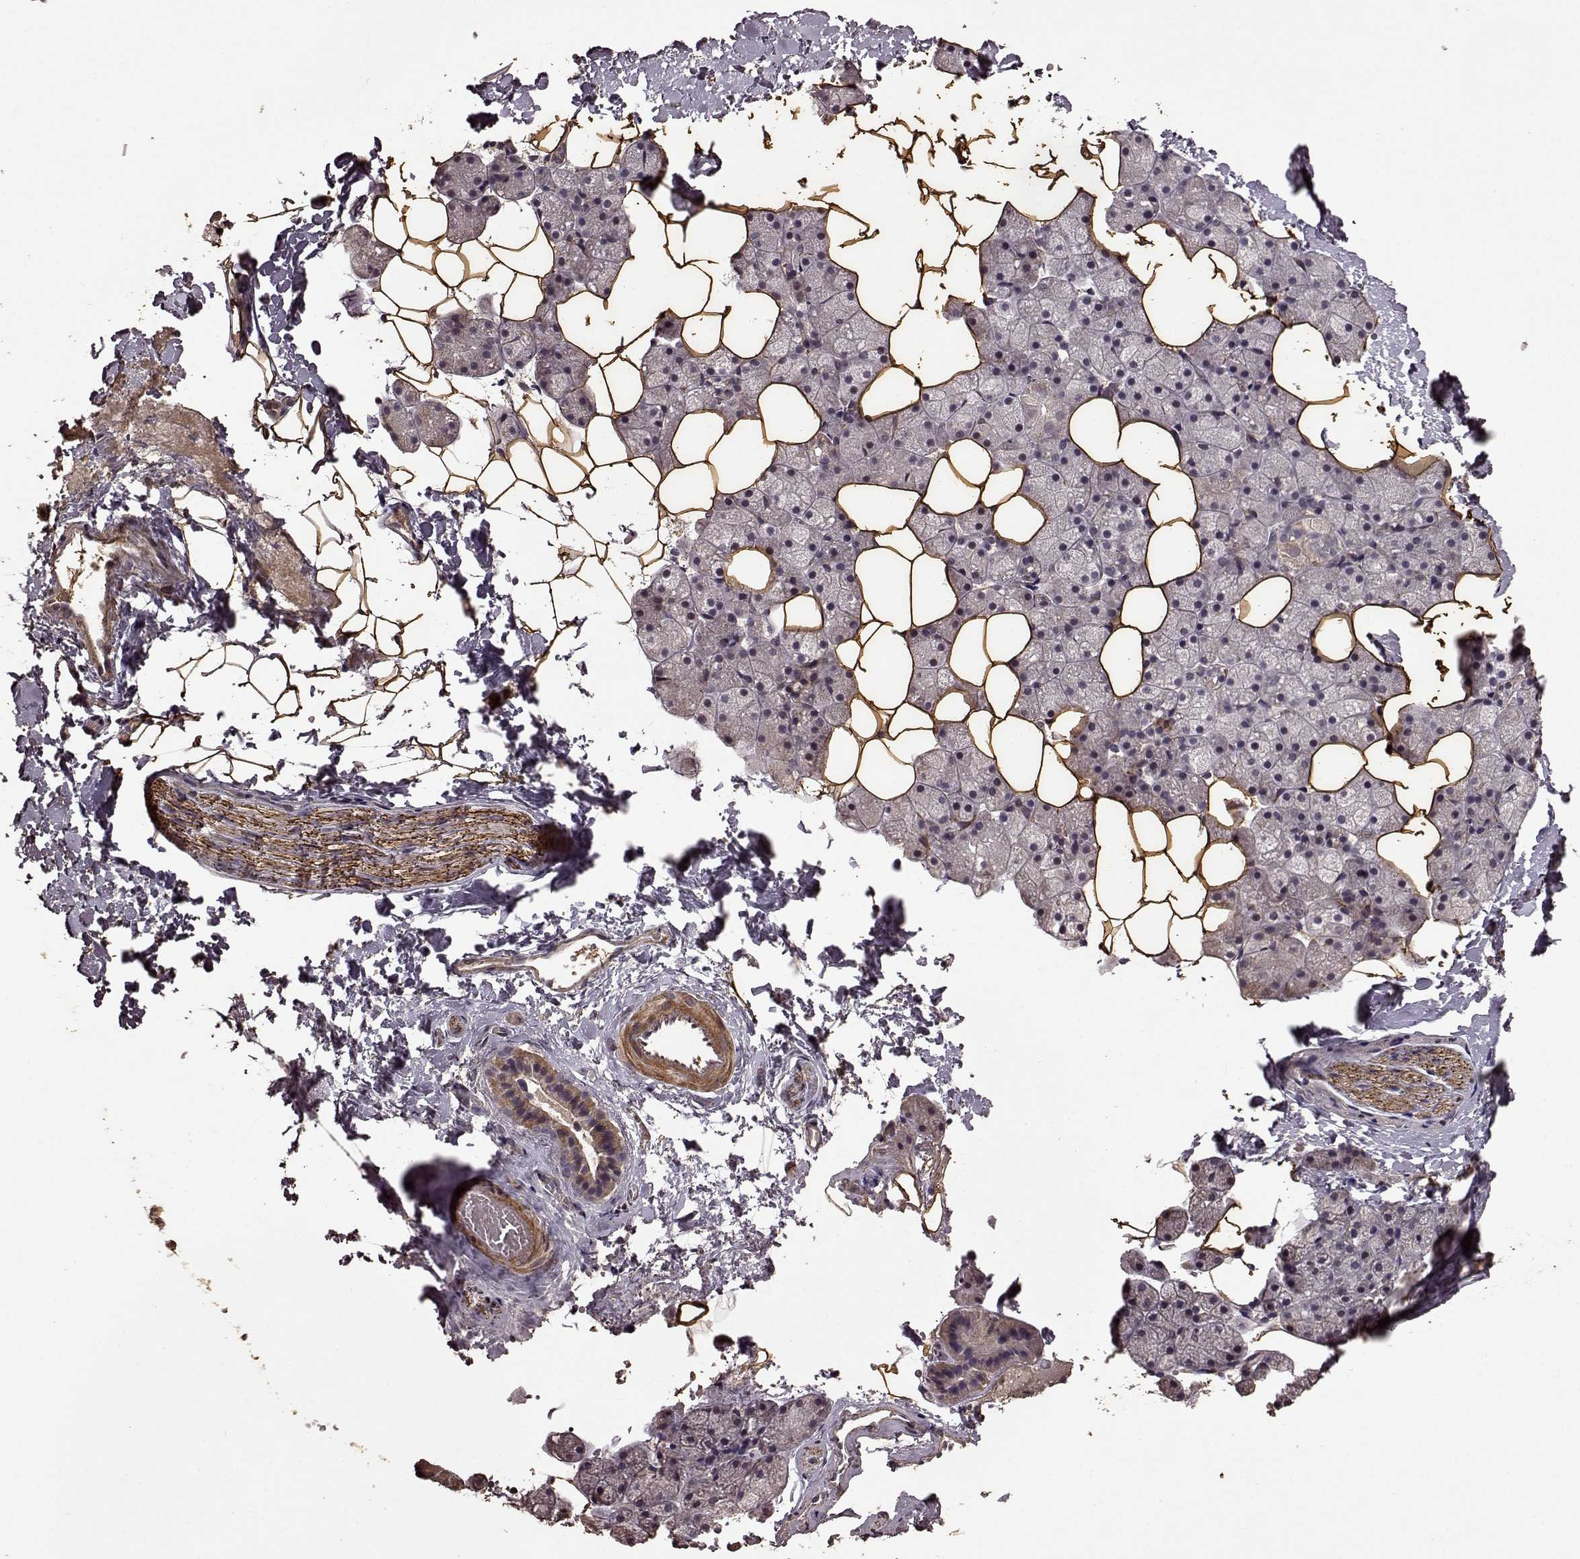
{"staining": {"intensity": "weak", "quantity": "<25%", "location": "cytoplasmic/membranous"}, "tissue": "salivary gland", "cell_type": "Glandular cells", "image_type": "normal", "snomed": [{"axis": "morphology", "description": "Normal tissue, NOS"}, {"axis": "topography", "description": "Salivary gland"}], "caption": "Immunohistochemistry (IHC) histopathology image of unremarkable human salivary gland stained for a protein (brown), which shows no expression in glandular cells.", "gene": "FBXW11", "patient": {"sex": "male", "age": 38}}